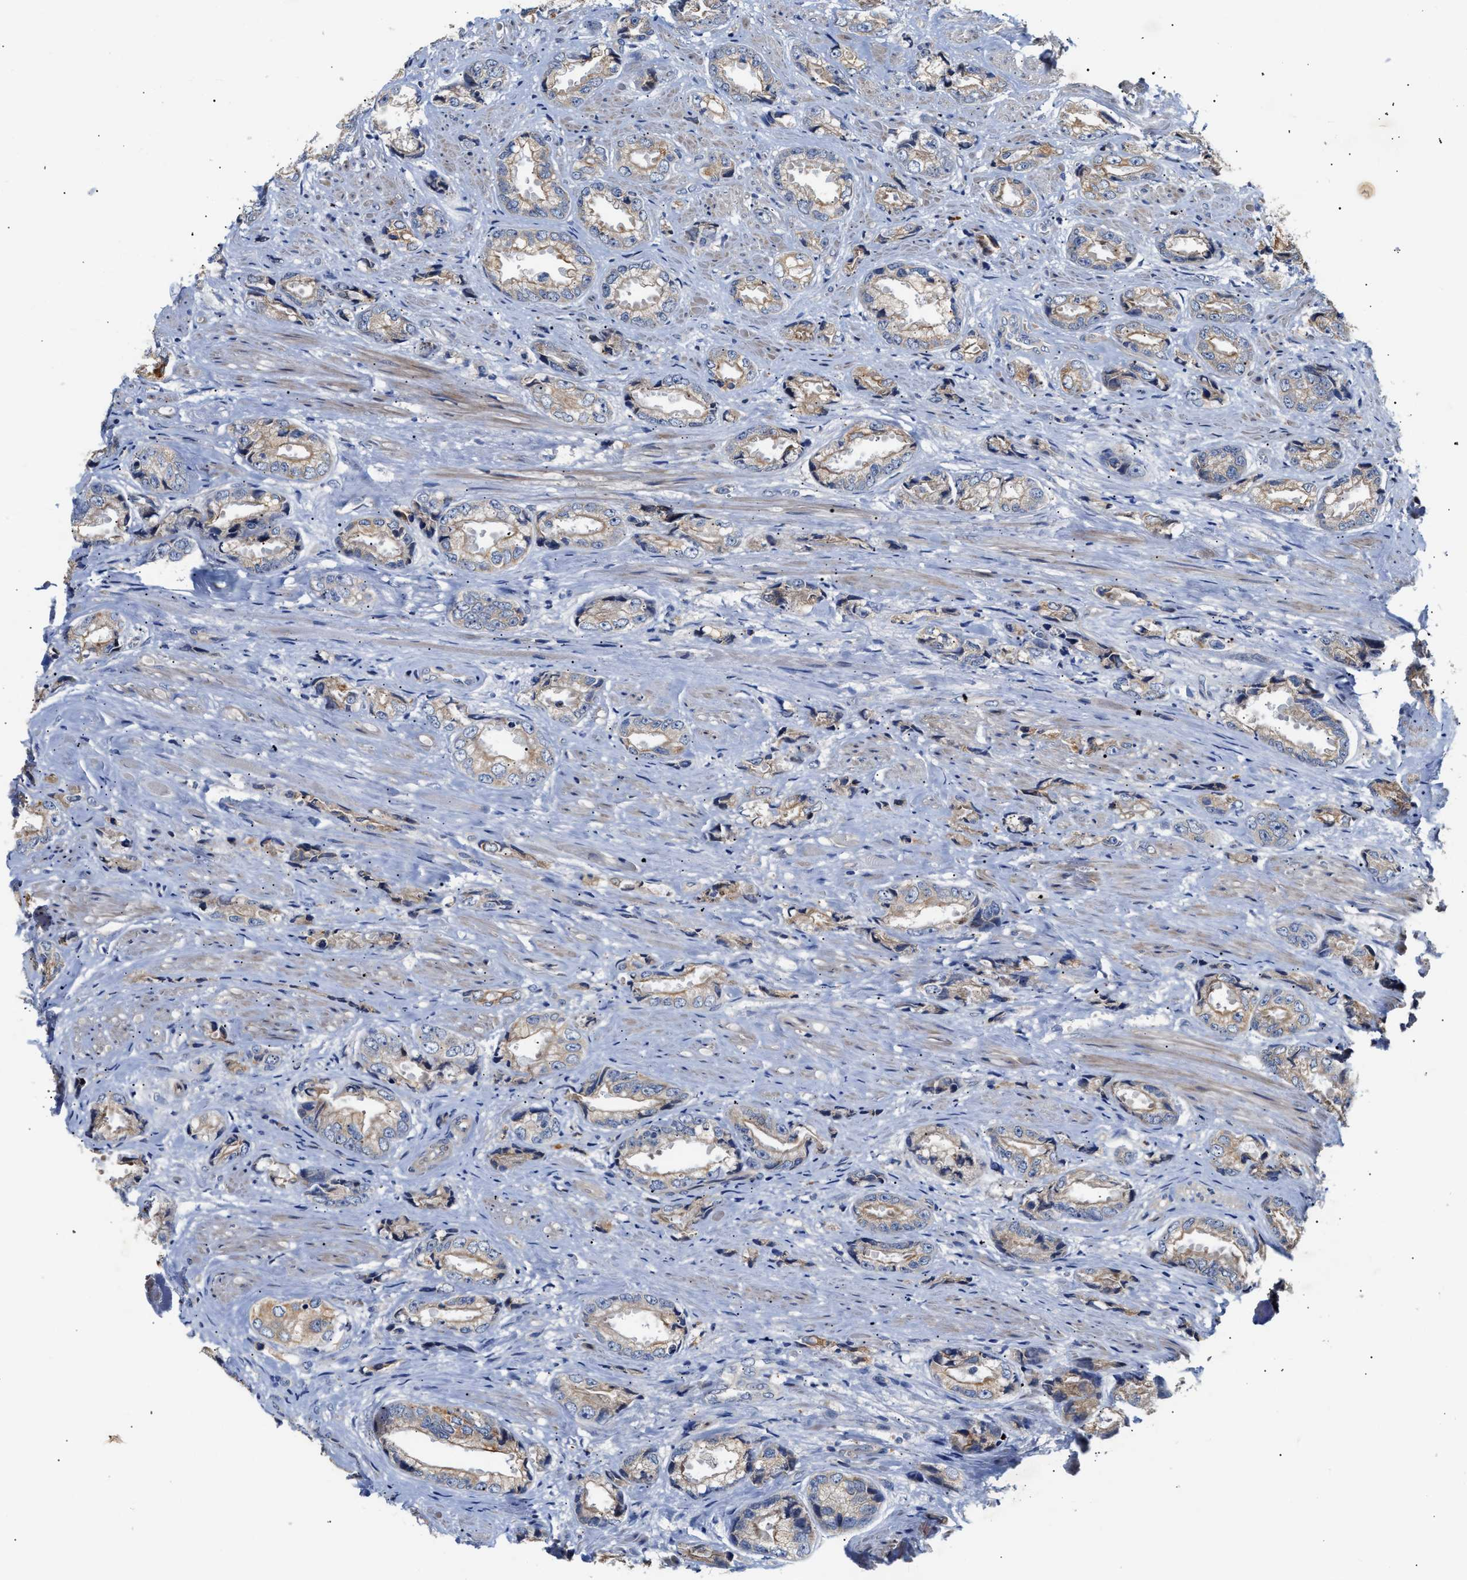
{"staining": {"intensity": "moderate", "quantity": "<25%", "location": "cytoplasmic/membranous"}, "tissue": "prostate cancer", "cell_type": "Tumor cells", "image_type": "cancer", "snomed": [{"axis": "morphology", "description": "Adenocarcinoma, High grade"}, {"axis": "topography", "description": "Prostate"}], "caption": "This histopathology image displays immunohistochemistry staining of human prostate cancer (adenocarcinoma (high-grade)), with low moderate cytoplasmic/membranous expression in about <25% of tumor cells.", "gene": "CCDC146", "patient": {"sex": "male", "age": 61}}